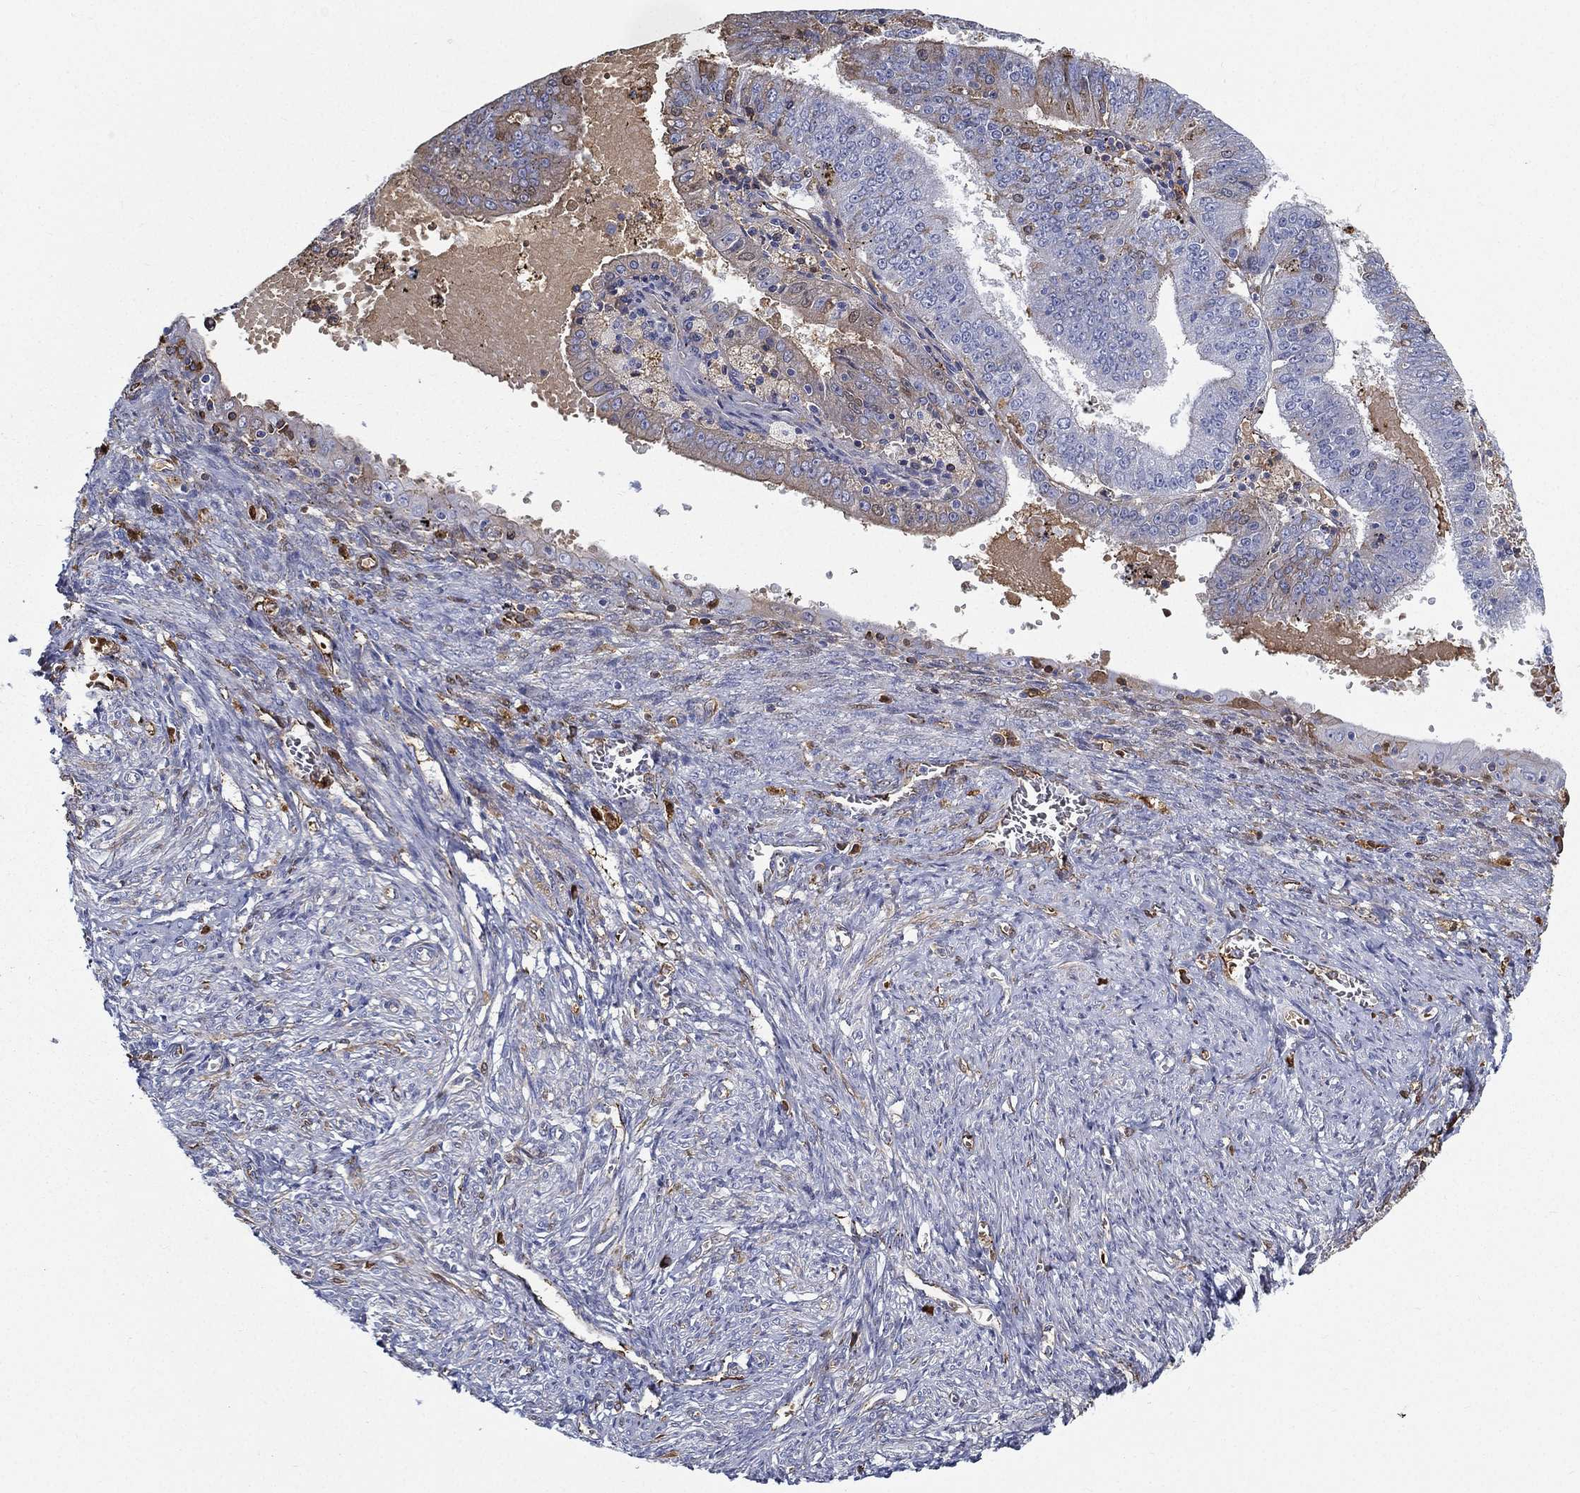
{"staining": {"intensity": "weak", "quantity": "<25%", "location": "cytoplasmic/membranous"}, "tissue": "endometrial cancer", "cell_type": "Tumor cells", "image_type": "cancer", "snomed": [{"axis": "morphology", "description": "Adenocarcinoma, NOS"}, {"axis": "topography", "description": "Endometrium"}], "caption": "Immunohistochemical staining of human adenocarcinoma (endometrial) shows no significant expression in tumor cells.", "gene": "IFNB1", "patient": {"sex": "female", "age": 66}}